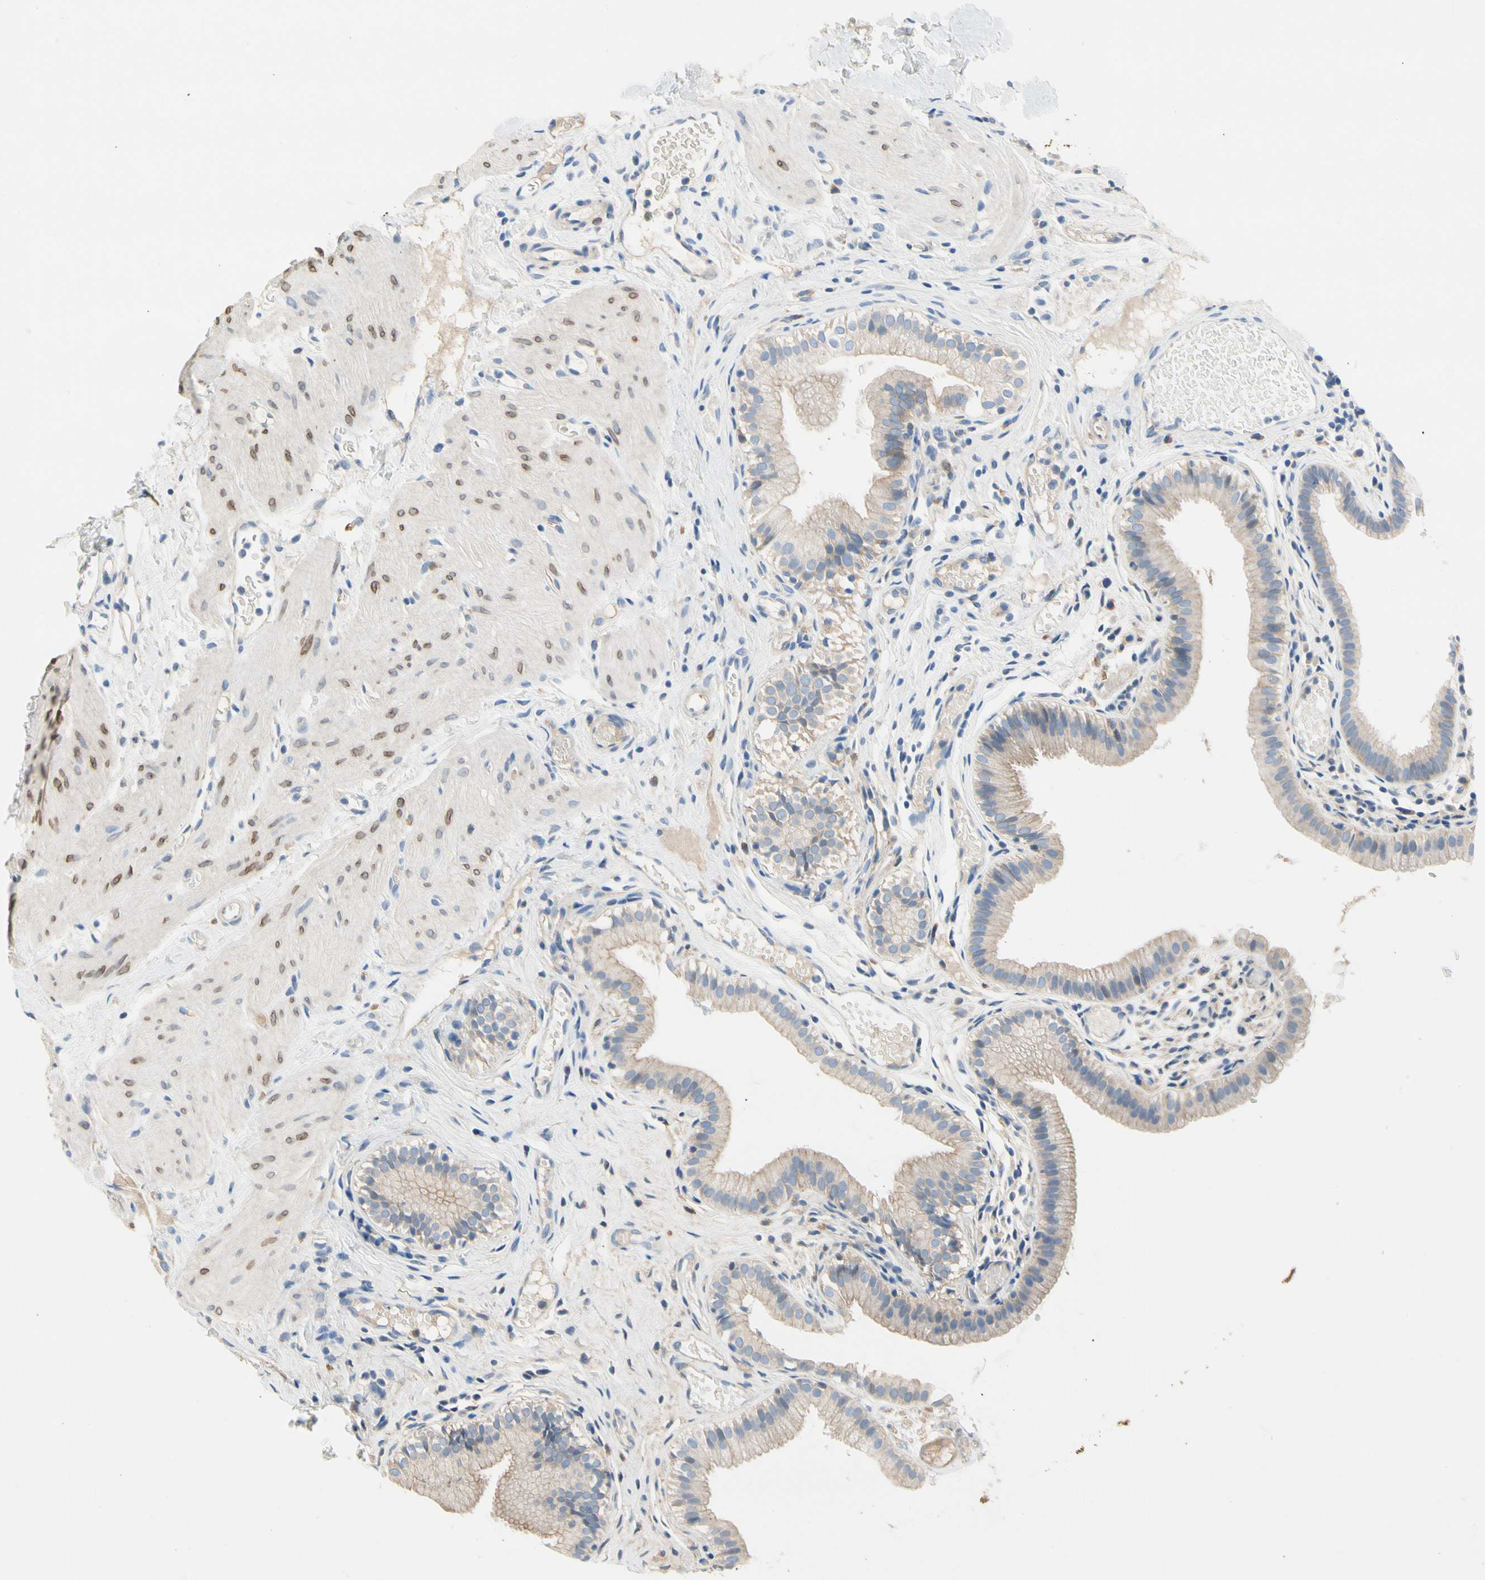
{"staining": {"intensity": "weak", "quantity": ">75%", "location": "cytoplasmic/membranous"}, "tissue": "gallbladder", "cell_type": "Glandular cells", "image_type": "normal", "snomed": [{"axis": "morphology", "description": "Normal tissue, NOS"}, {"axis": "topography", "description": "Gallbladder"}], "caption": "Glandular cells demonstrate low levels of weak cytoplasmic/membranous expression in about >75% of cells in normal human gallbladder.", "gene": "CA14", "patient": {"sex": "female", "age": 26}}